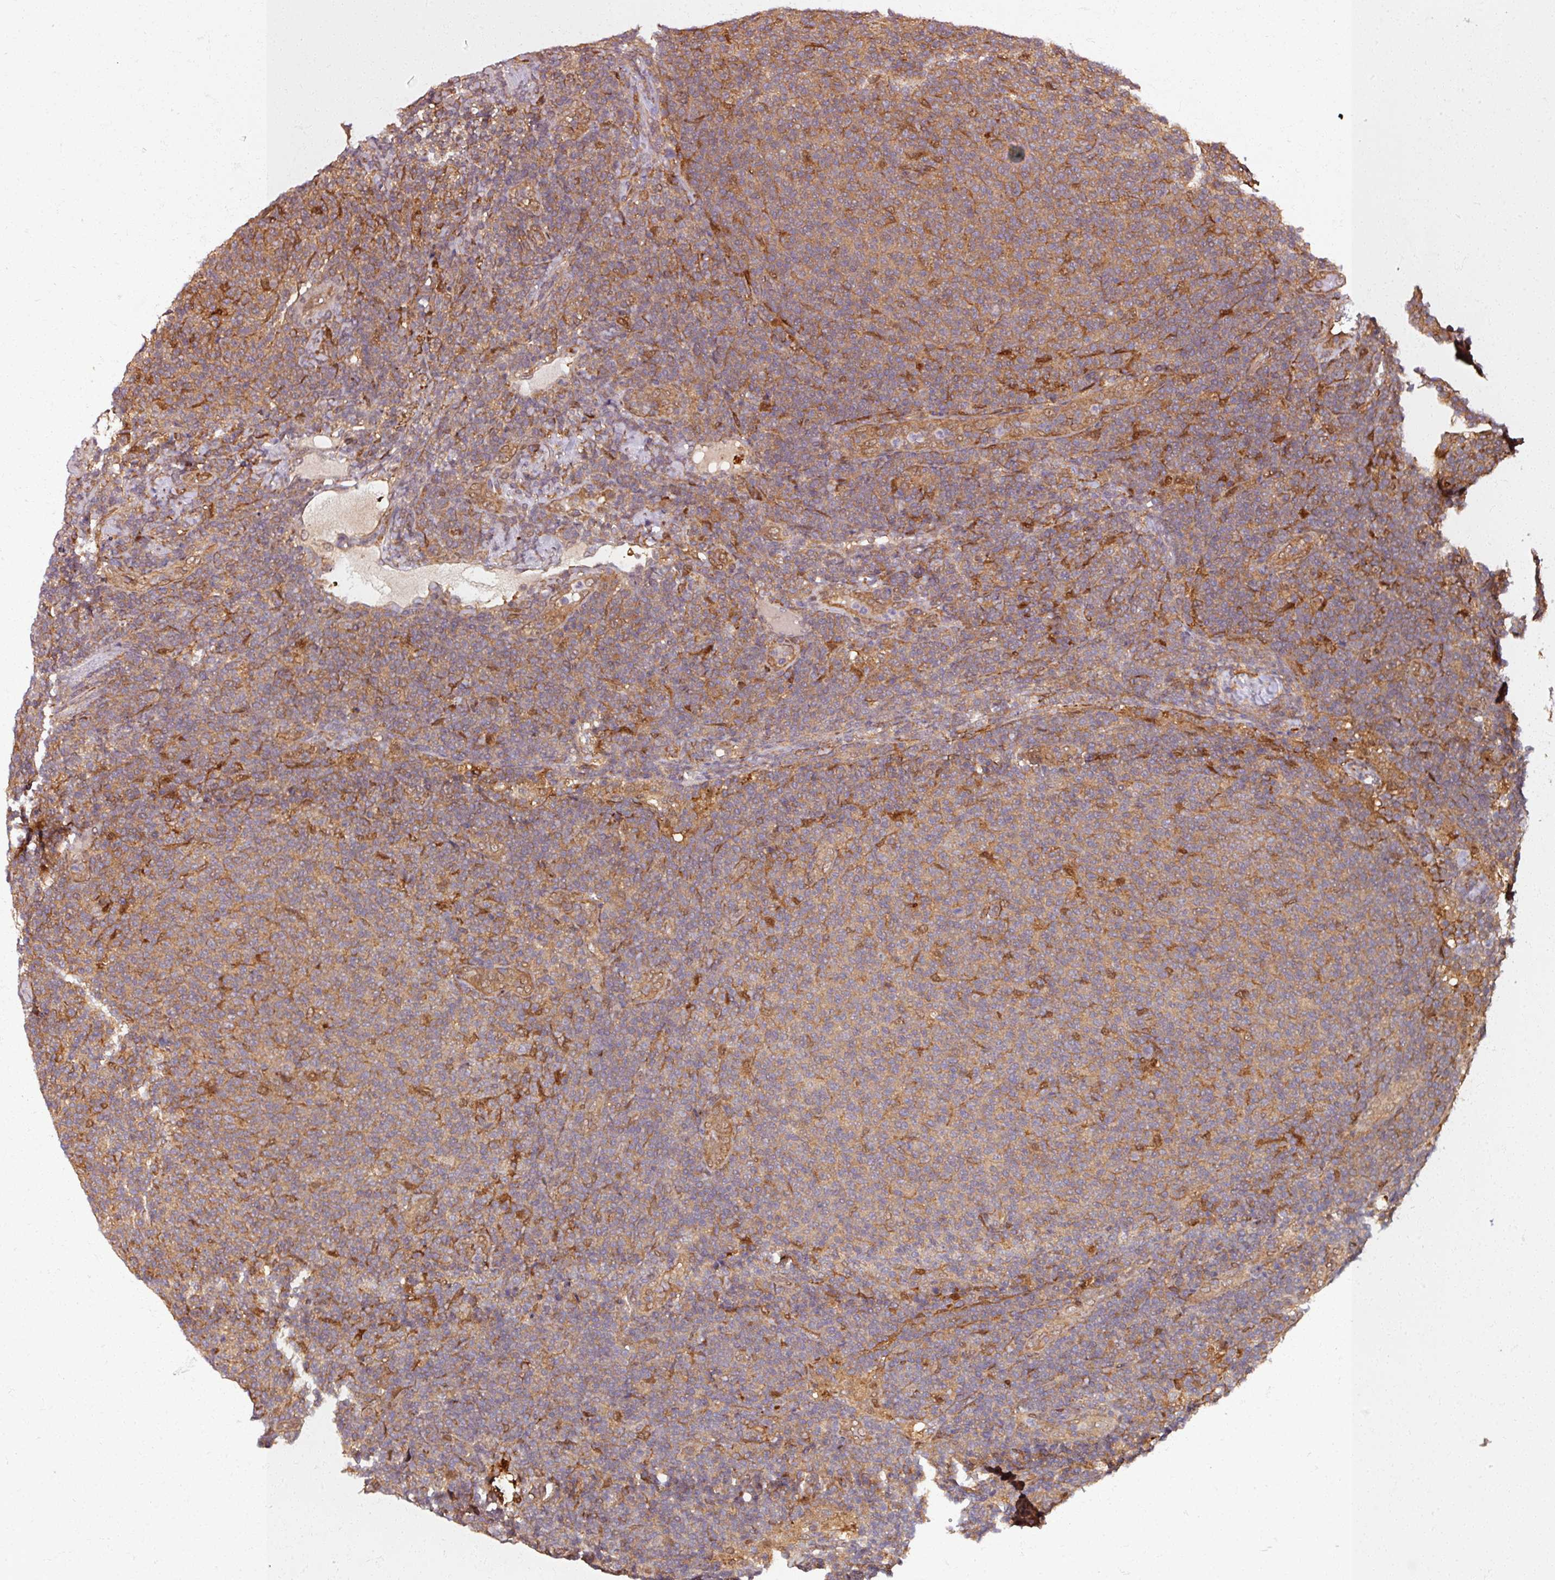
{"staining": {"intensity": "moderate", "quantity": ">75%", "location": "cytoplasmic/membranous"}, "tissue": "lymphoma", "cell_type": "Tumor cells", "image_type": "cancer", "snomed": [{"axis": "morphology", "description": "Malignant lymphoma, non-Hodgkin's type, Low grade"}, {"axis": "topography", "description": "Lymph node"}], "caption": "This micrograph reveals immunohistochemistry staining of human malignant lymphoma, non-Hodgkin's type (low-grade), with medium moderate cytoplasmic/membranous staining in about >75% of tumor cells.", "gene": "KCTD11", "patient": {"sex": "male", "age": 66}}